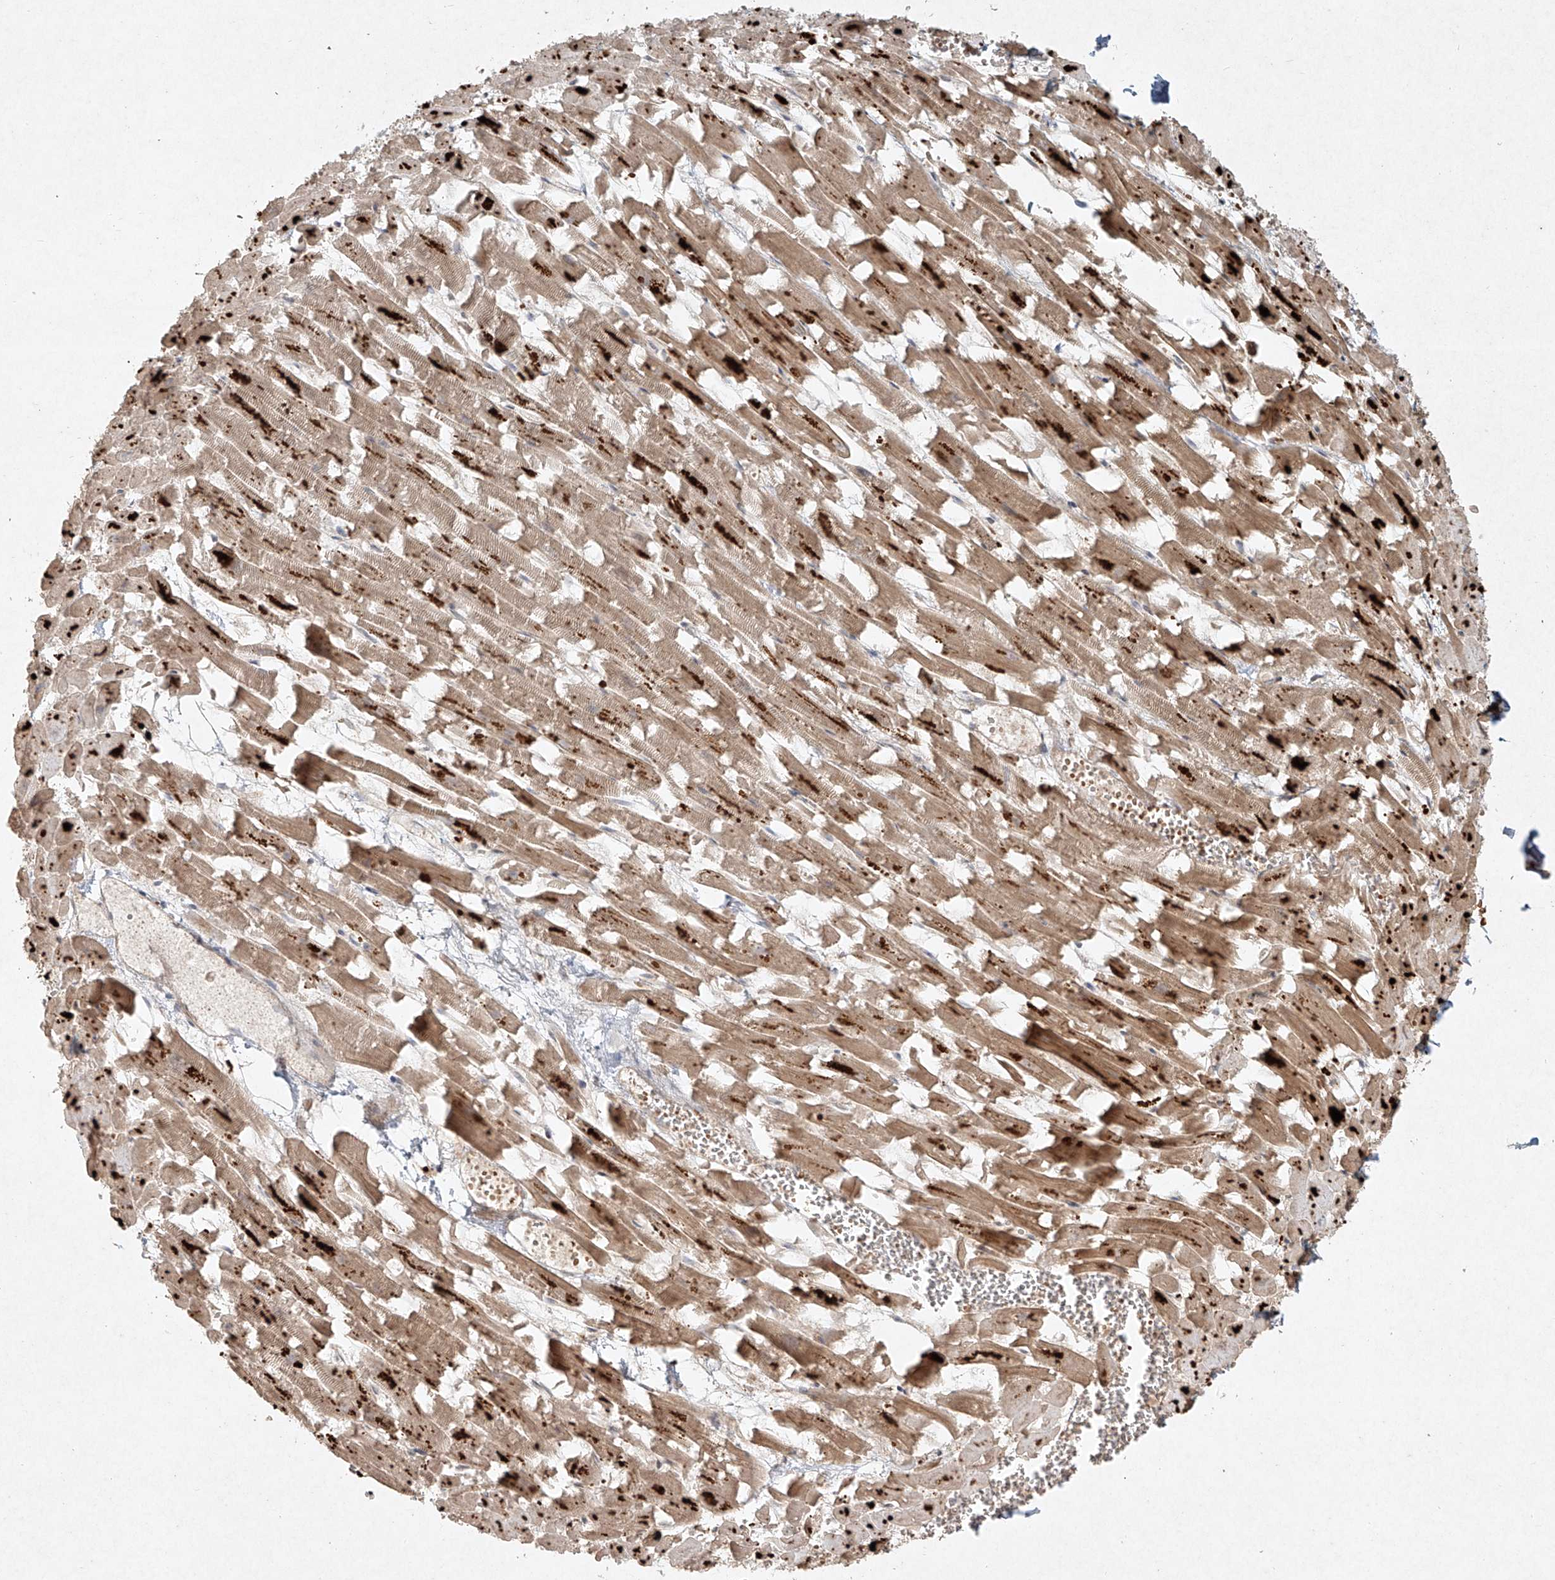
{"staining": {"intensity": "moderate", "quantity": ">75%", "location": "cytoplasmic/membranous"}, "tissue": "heart muscle", "cell_type": "Cardiomyocytes", "image_type": "normal", "snomed": [{"axis": "morphology", "description": "Normal tissue, NOS"}, {"axis": "topography", "description": "Heart"}], "caption": "The immunohistochemical stain shows moderate cytoplasmic/membranous staining in cardiomyocytes of benign heart muscle.", "gene": "CYYR1", "patient": {"sex": "female", "age": 64}}